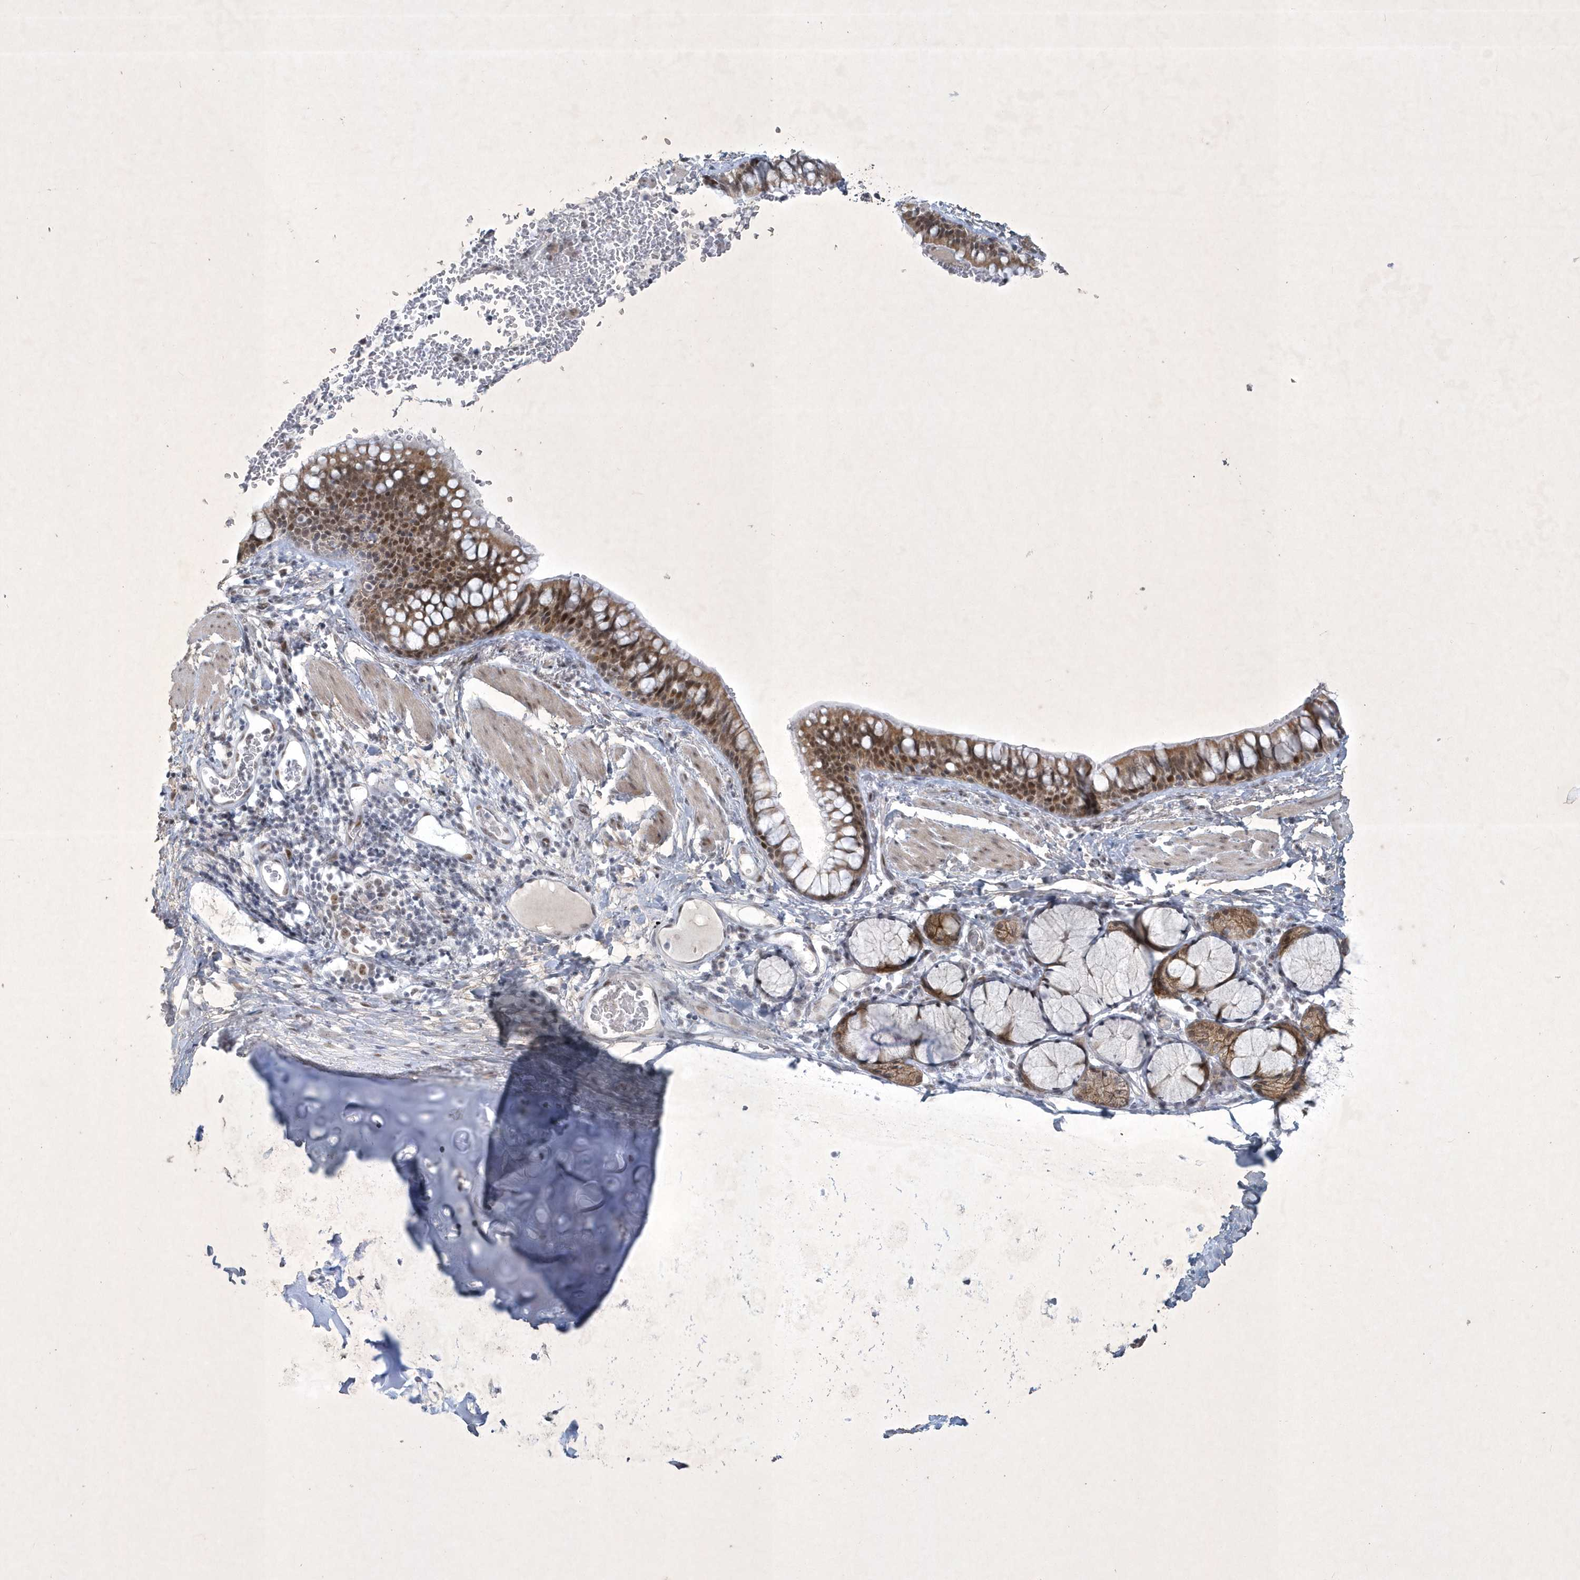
{"staining": {"intensity": "moderate", "quantity": ">75%", "location": "cytoplasmic/membranous,nuclear"}, "tissue": "bronchus", "cell_type": "Respiratory epithelial cells", "image_type": "normal", "snomed": [{"axis": "morphology", "description": "Normal tissue, NOS"}, {"axis": "topography", "description": "Cartilage tissue"}, {"axis": "topography", "description": "Bronchus"}], "caption": "This histopathology image displays immunohistochemistry (IHC) staining of normal bronchus, with medium moderate cytoplasmic/membranous,nuclear expression in about >75% of respiratory epithelial cells.", "gene": "ZBTB9", "patient": {"sex": "female", "age": 36}}